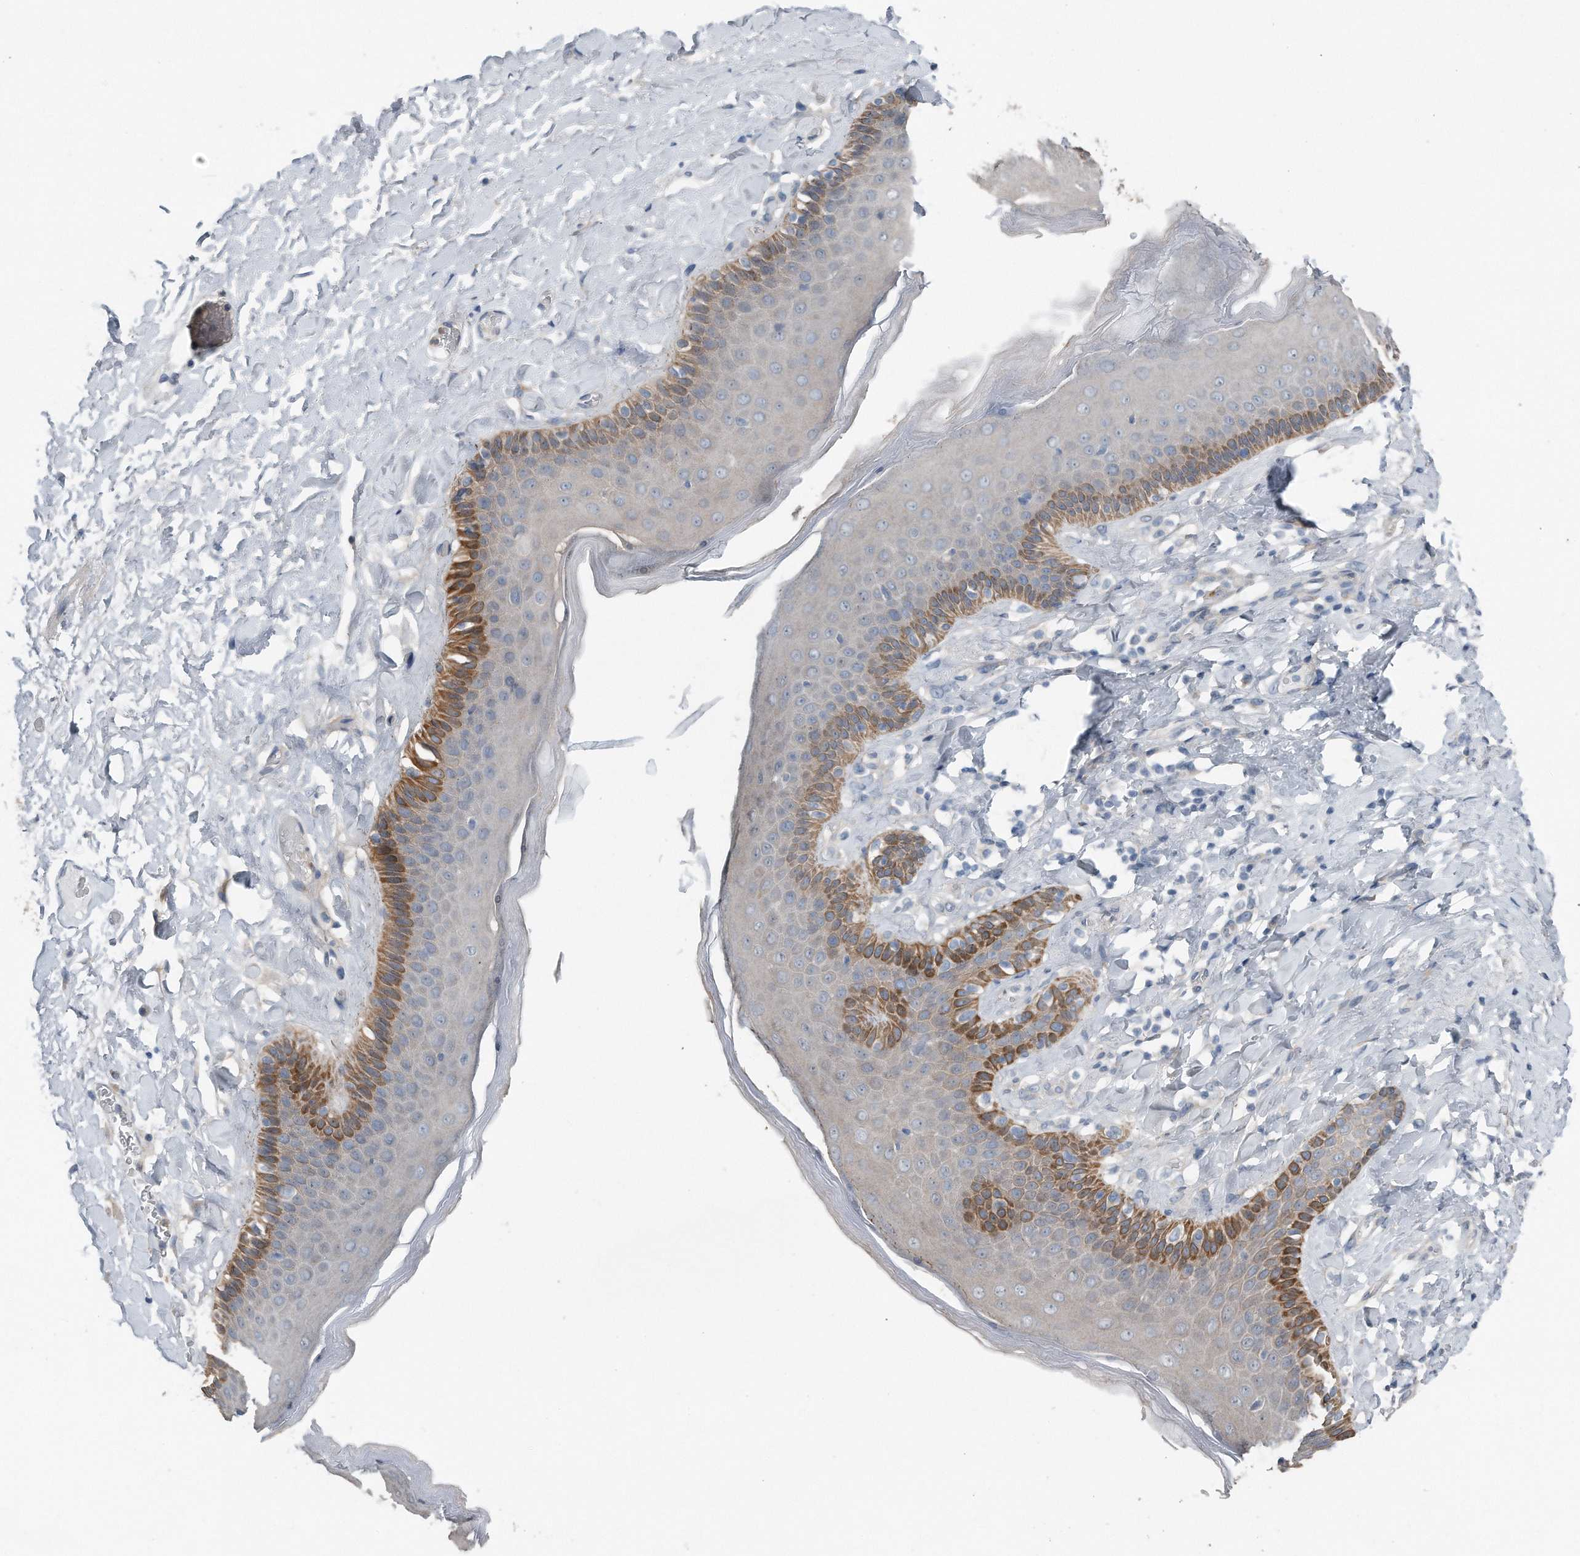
{"staining": {"intensity": "moderate", "quantity": "<25%", "location": "cytoplasmic/membranous"}, "tissue": "skin", "cell_type": "Epidermal cells", "image_type": "normal", "snomed": [{"axis": "morphology", "description": "Normal tissue, NOS"}, {"axis": "topography", "description": "Anal"}], "caption": "Protein staining of unremarkable skin demonstrates moderate cytoplasmic/membranous positivity in approximately <25% of epidermal cells.", "gene": "YRDC", "patient": {"sex": "male", "age": 69}}